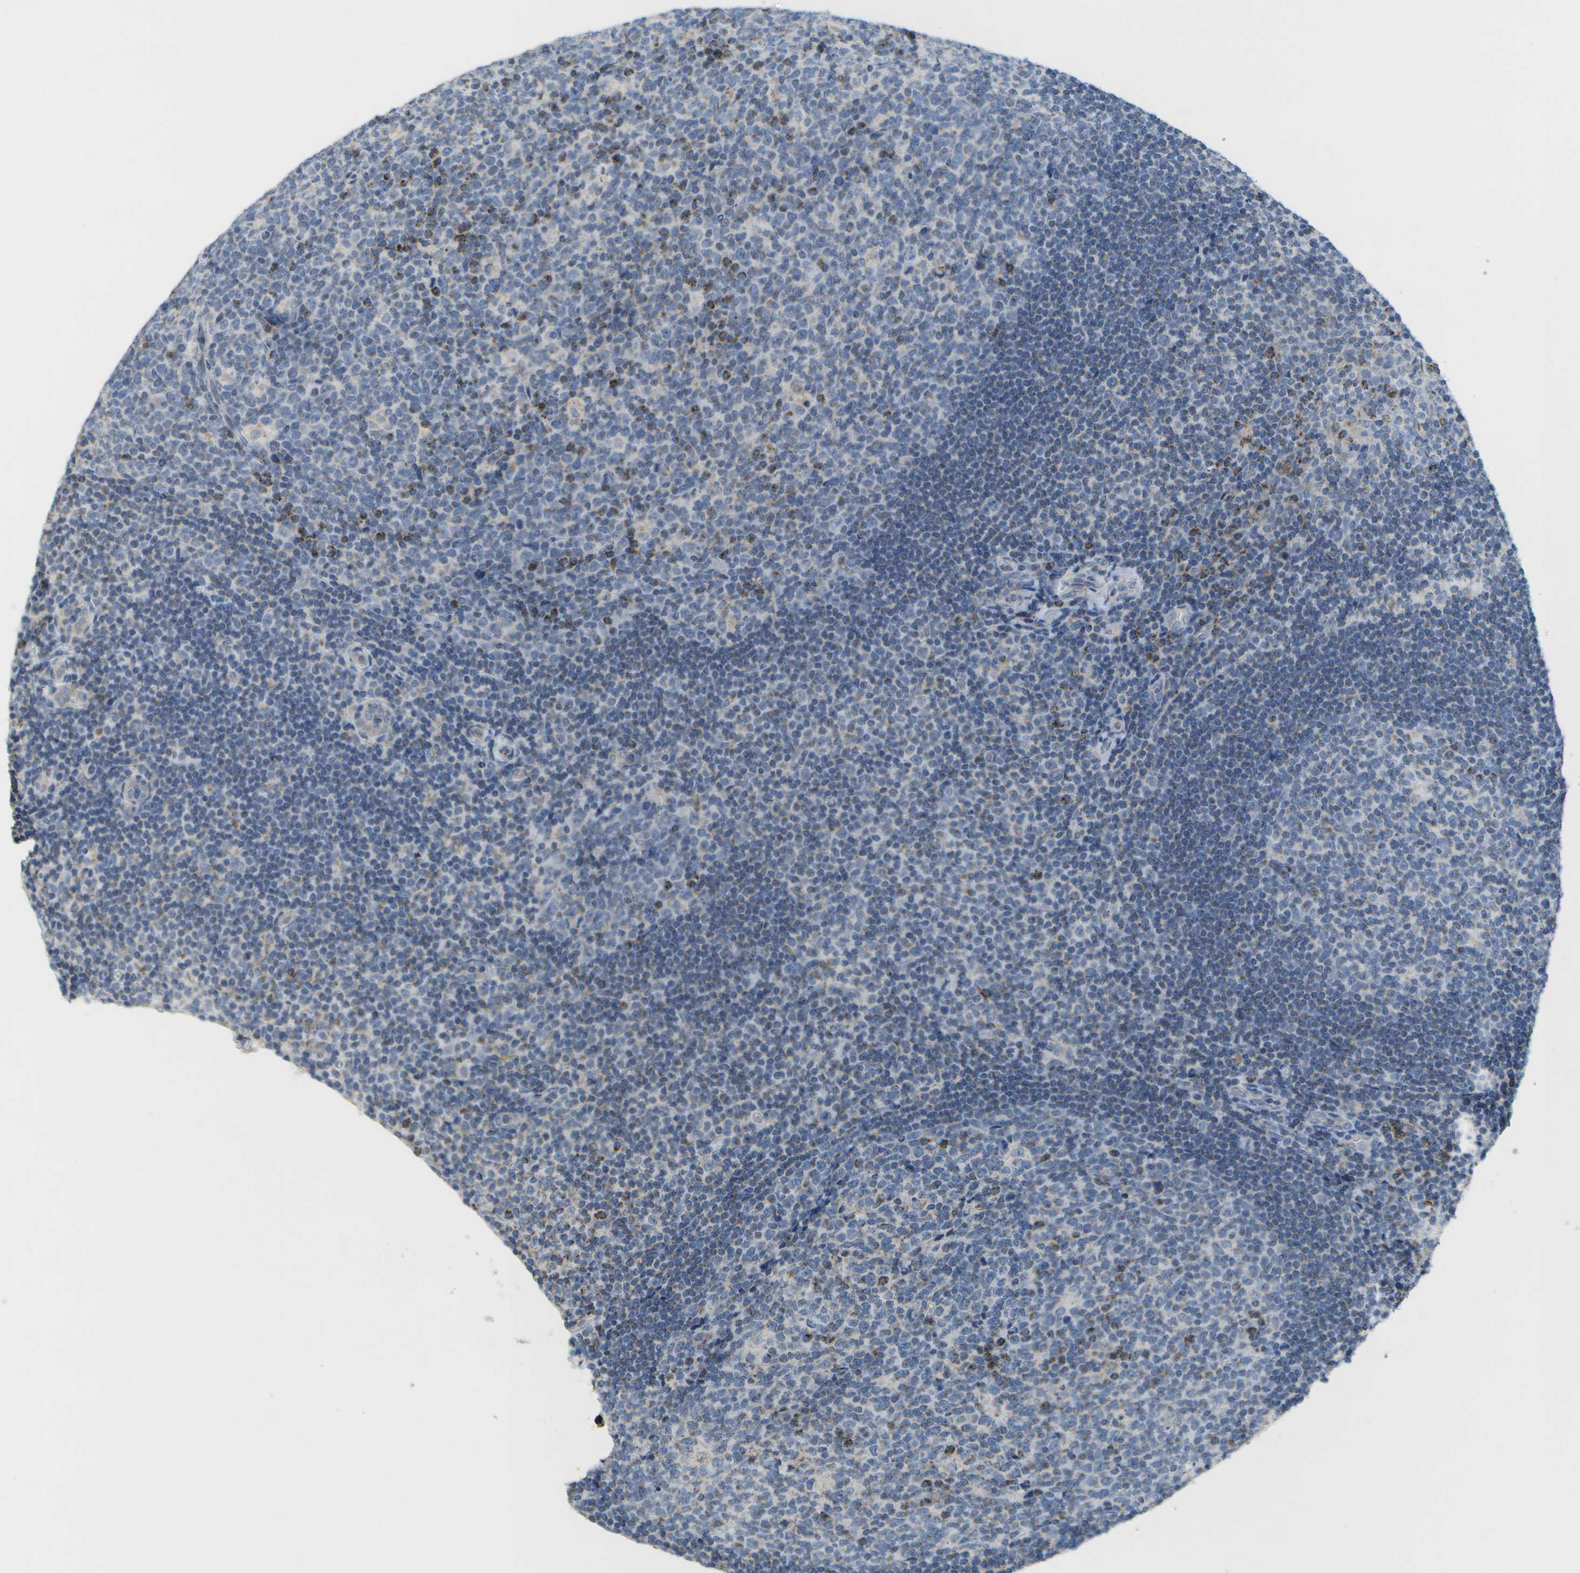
{"staining": {"intensity": "moderate", "quantity": "25%-75%", "location": "cytoplasmic/membranous"}, "tissue": "tonsil", "cell_type": "Germinal center cells", "image_type": "normal", "snomed": [{"axis": "morphology", "description": "Normal tissue, NOS"}, {"axis": "topography", "description": "Tonsil"}], "caption": "Germinal center cells display moderate cytoplasmic/membranous expression in approximately 25%-75% of cells in unremarkable tonsil.", "gene": "TMEM223", "patient": {"sex": "male", "age": 17}}